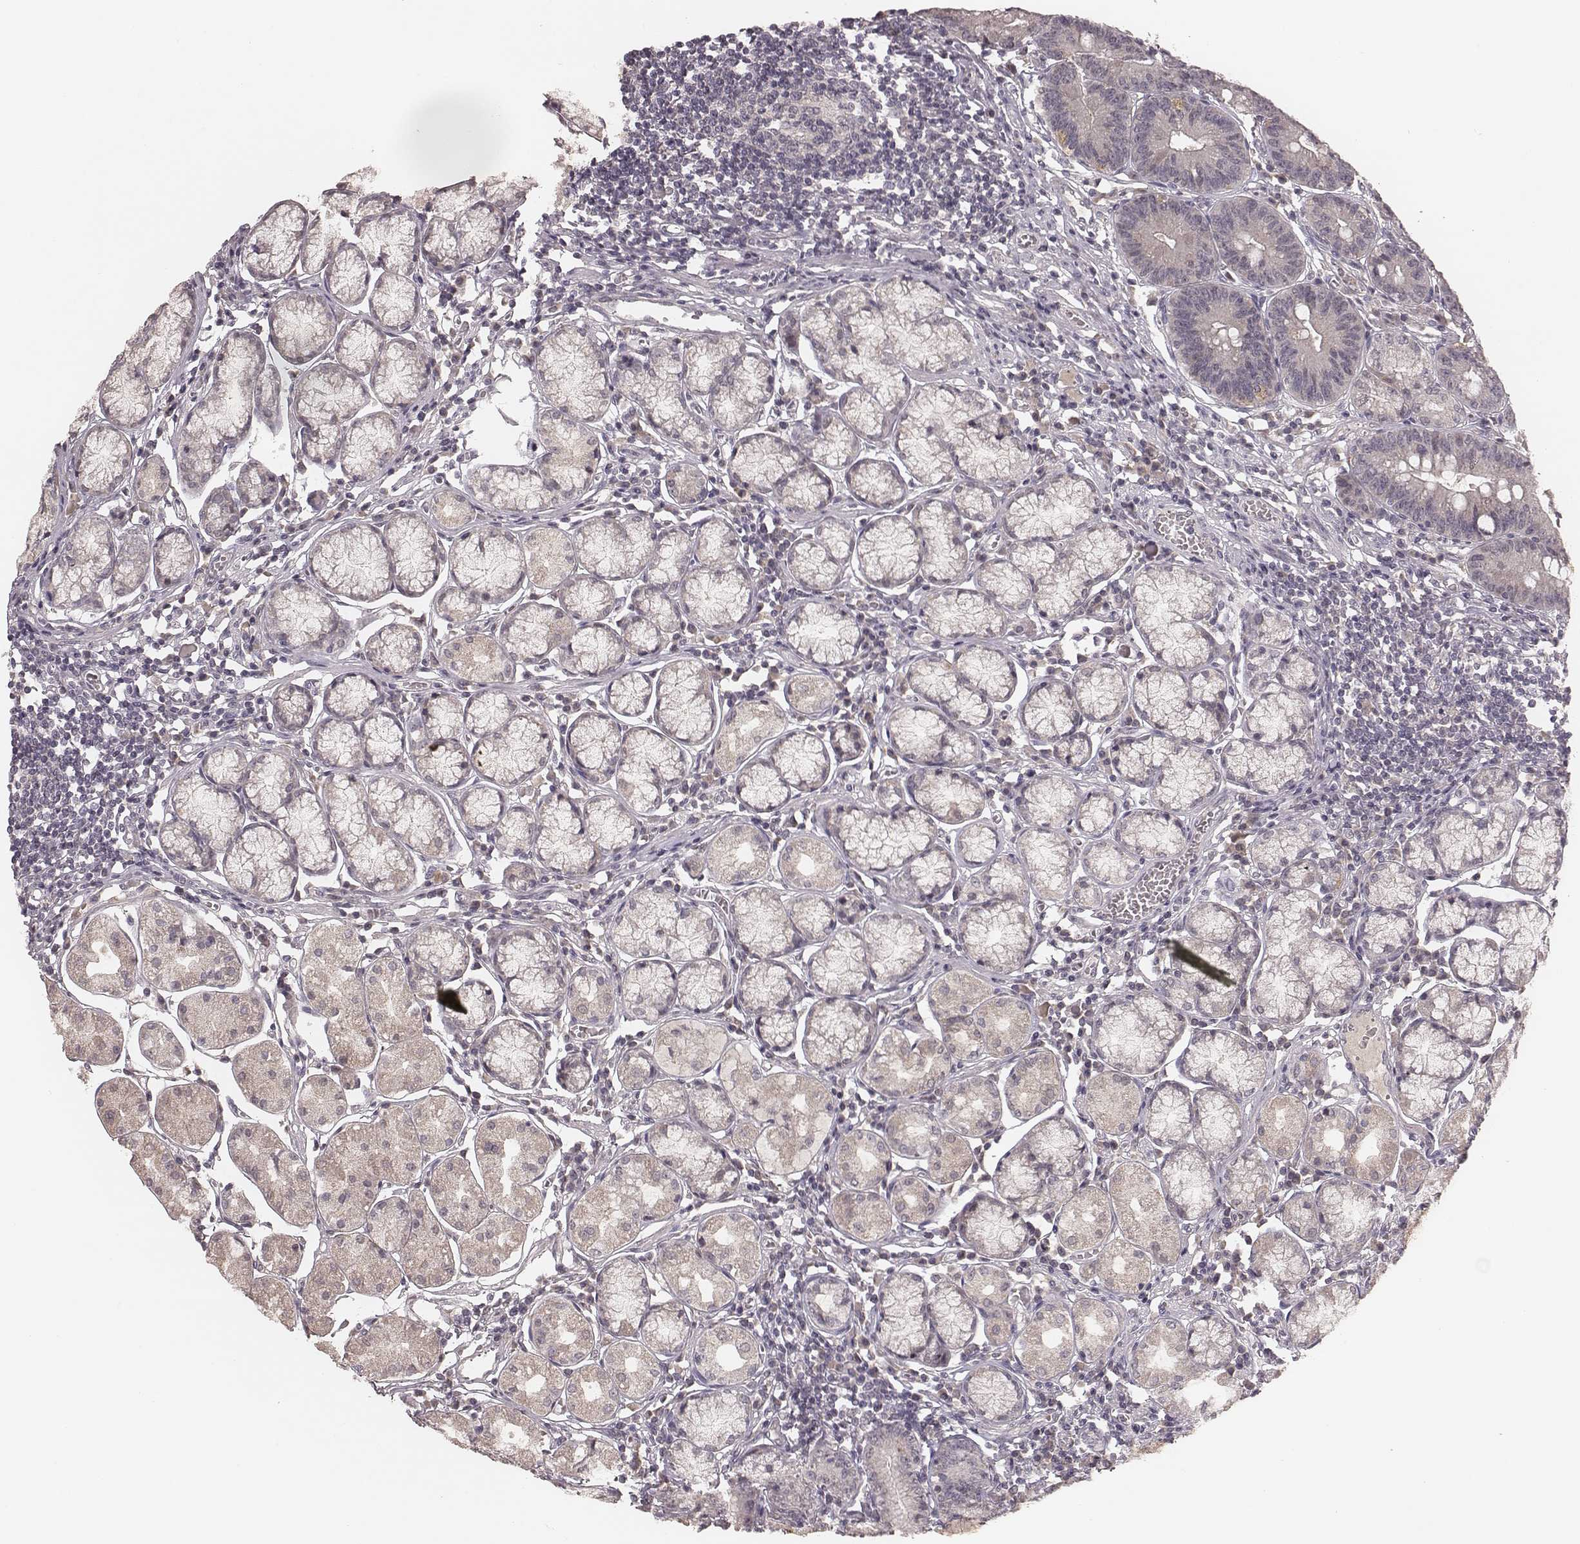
{"staining": {"intensity": "negative", "quantity": "none", "location": "none"}, "tissue": "stomach", "cell_type": "Glandular cells", "image_type": "normal", "snomed": [{"axis": "morphology", "description": "Normal tissue, NOS"}, {"axis": "topography", "description": "Stomach"}], "caption": "Immunohistochemistry (IHC) micrograph of unremarkable stomach: stomach stained with DAB (3,3'-diaminobenzidine) reveals no significant protein expression in glandular cells.", "gene": "LY6K", "patient": {"sex": "male", "age": 55}}